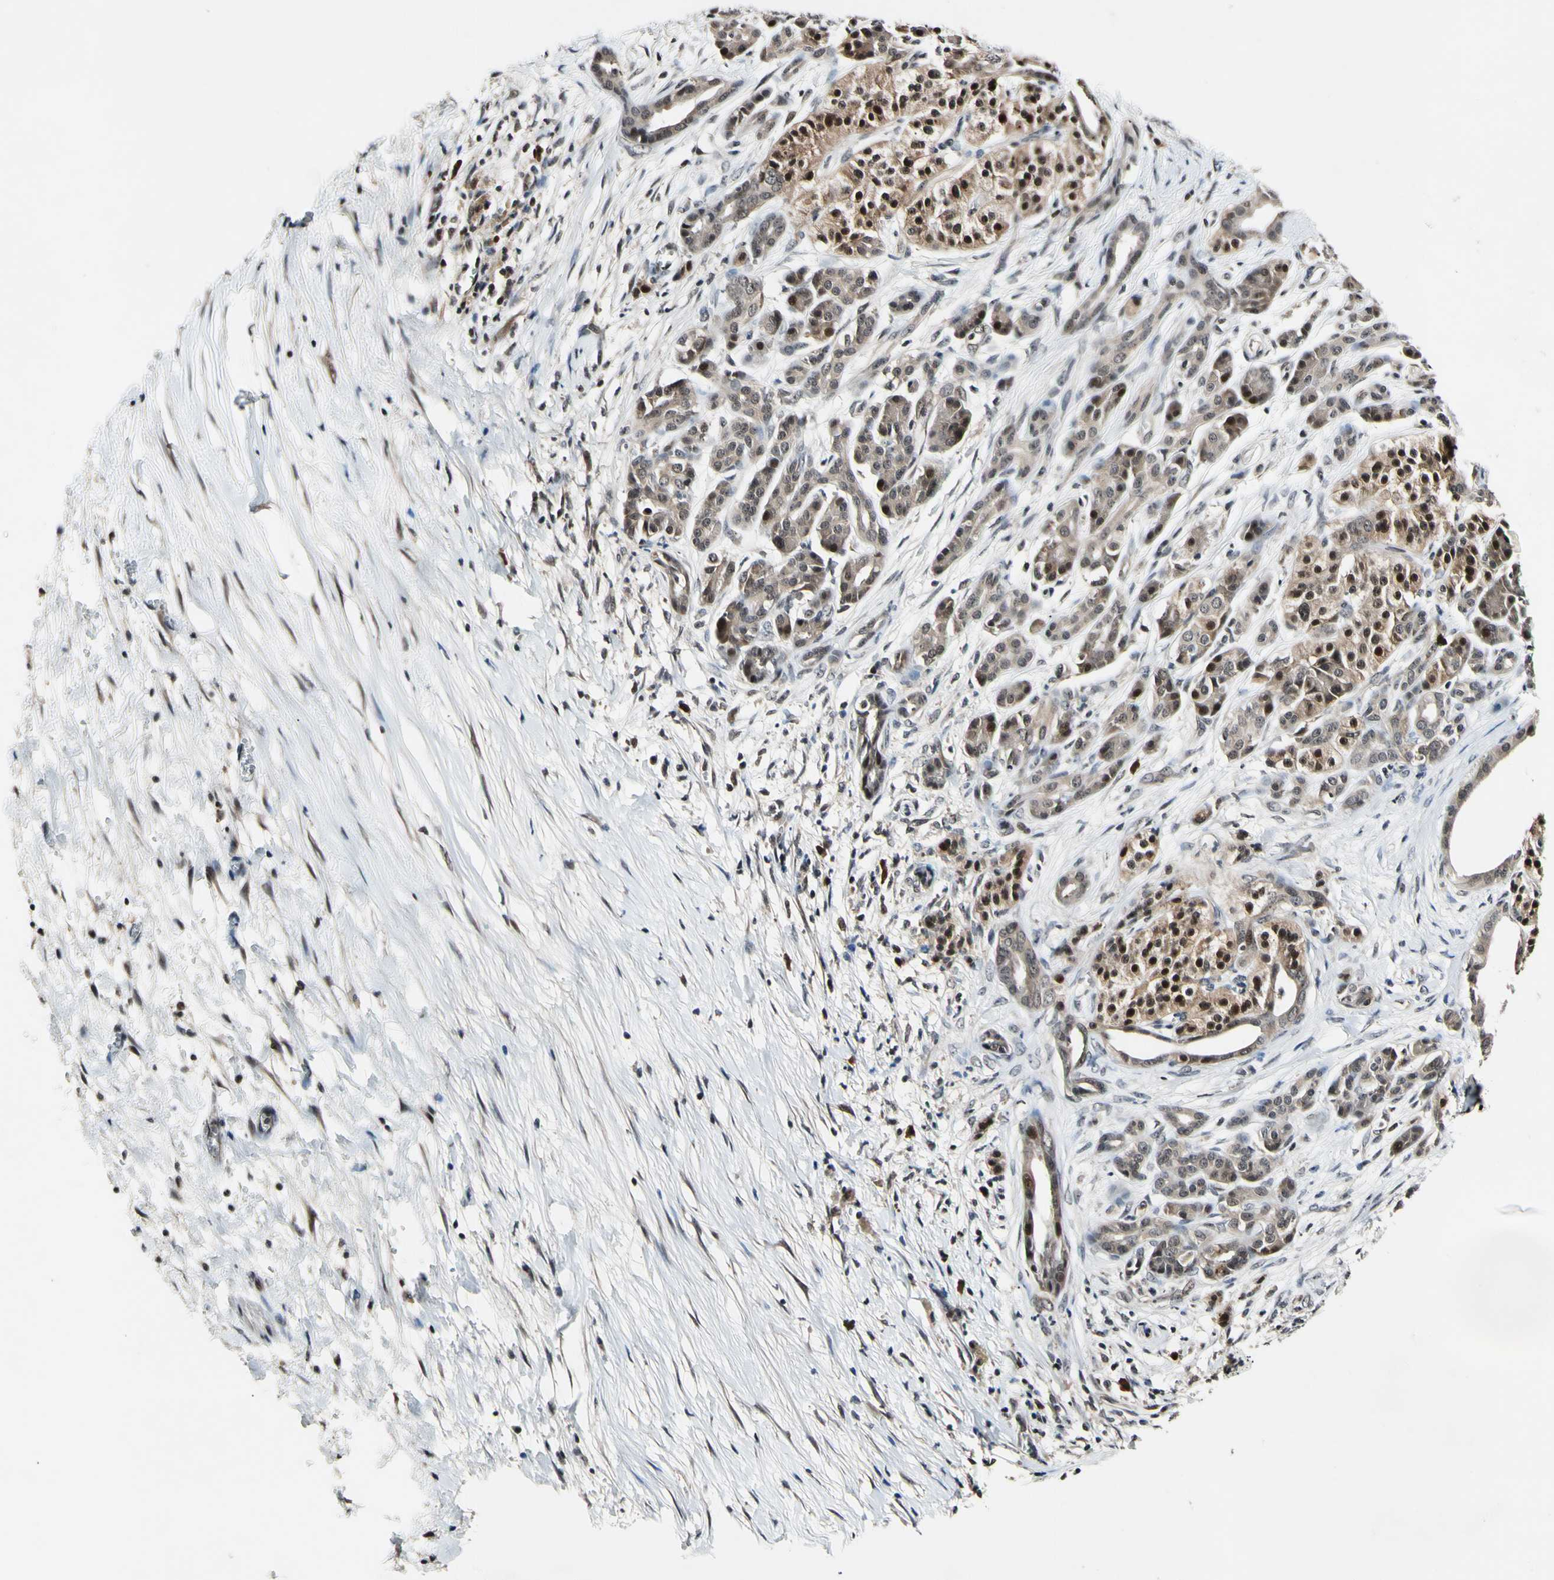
{"staining": {"intensity": "weak", "quantity": ">75%", "location": "cytoplasmic/membranous,nuclear"}, "tissue": "pancreatic cancer", "cell_type": "Tumor cells", "image_type": "cancer", "snomed": [{"axis": "morphology", "description": "Adenocarcinoma, NOS"}, {"axis": "topography", "description": "Pancreas"}], "caption": "A micrograph showing weak cytoplasmic/membranous and nuclear staining in about >75% of tumor cells in adenocarcinoma (pancreatic), as visualized by brown immunohistochemical staining.", "gene": "PSMD10", "patient": {"sex": "male", "age": 59}}